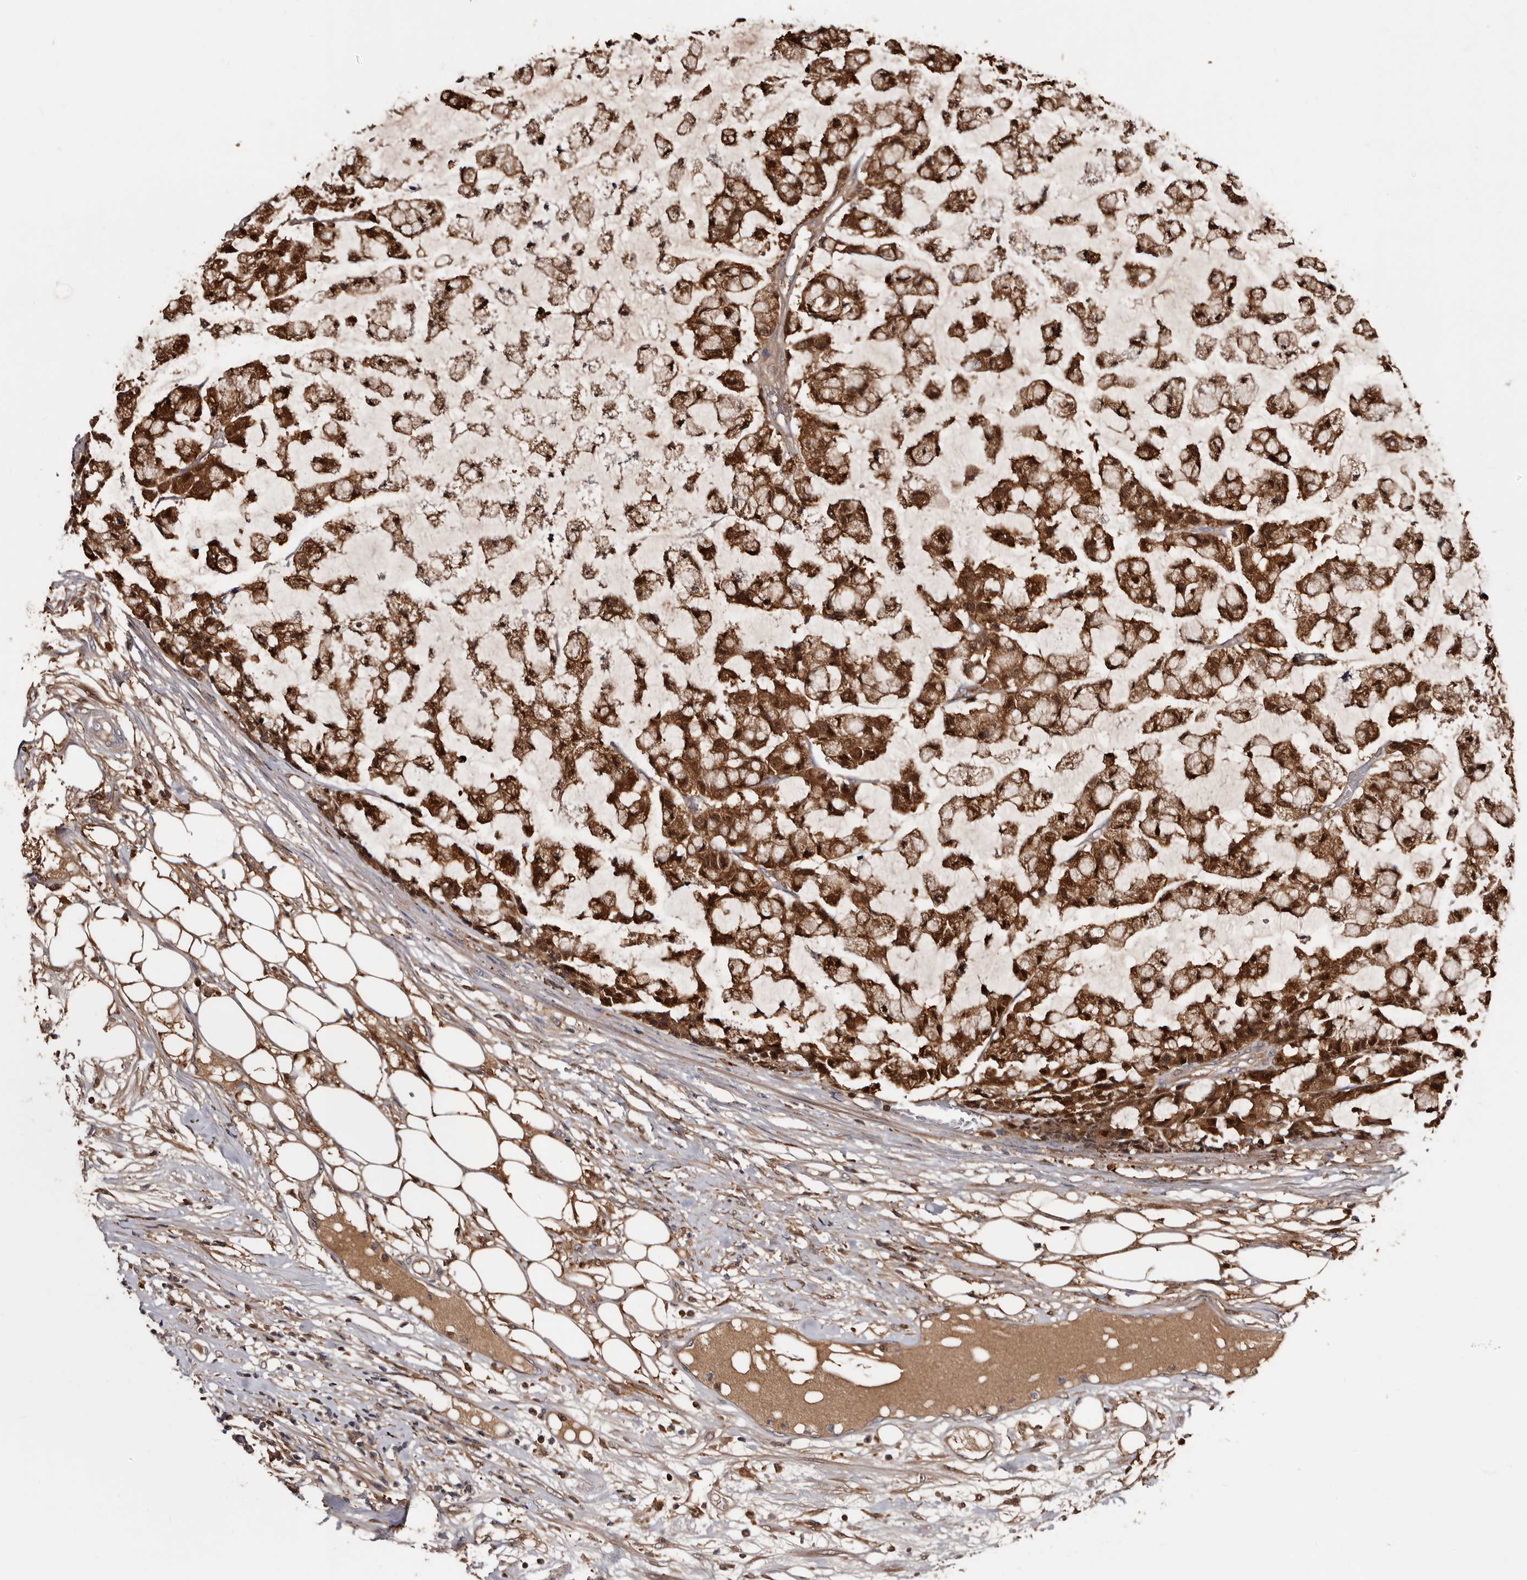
{"staining": {"intensity": "strong", "quantity": ">75%", "location": "cytoplasmic/membranous,nuclear"}, "tissue": "colorectal cancer", "cell_type": "Tumor cells", "image_type": "cancer", "snomed": [{"axis": "morphology", "description": "Adenocarcinoma, NOS"}, {"axis": "topography", "description": "Colon"}], "caption": "This is an image of immunohistochemistry staining of adenocarcinoma (colorectal), which shows strong positivity in the cytoplasmic/membranous and nuclear of tumor cells.", "gene": "DNPH1", "patient": {"sex": "female", "age": 84}}